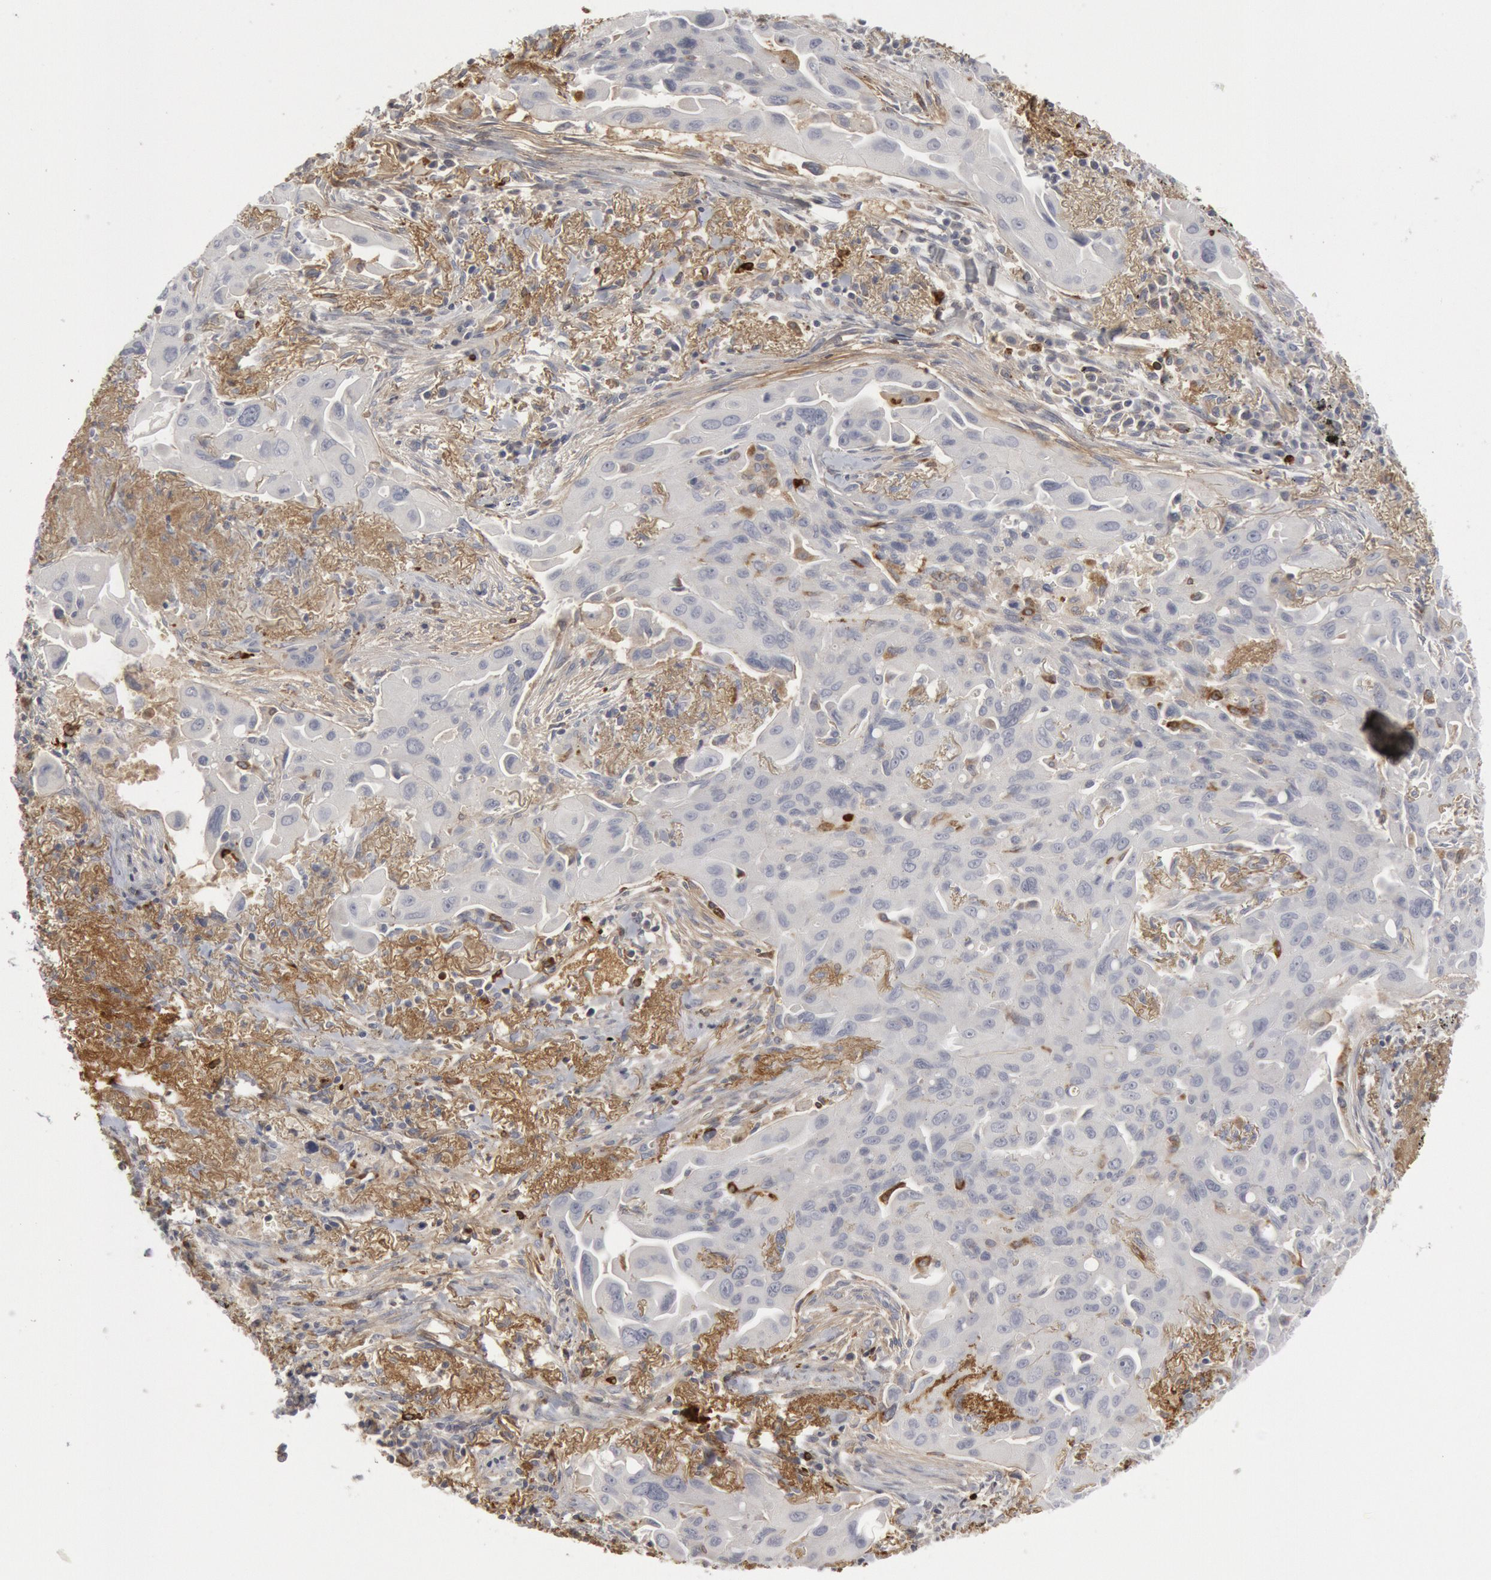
{"staining": {"intensity": "negative", "quantity": "none", "location": "none"}, "tissue": "lung cancer", "cell_type": "Tumor cells", "image_type": "cancer", "snomed": [{"axis": "morphology", "description": "Adenocarcinoma, NOS"}, {"axis": "topography", "description": "Lung"}], "caption": "Lung cancer was stained to show a protein in brown. There is no significant expression in tumor cells.", "gene": "C1QC", "patient": {"sex": "male", "age": 68}}